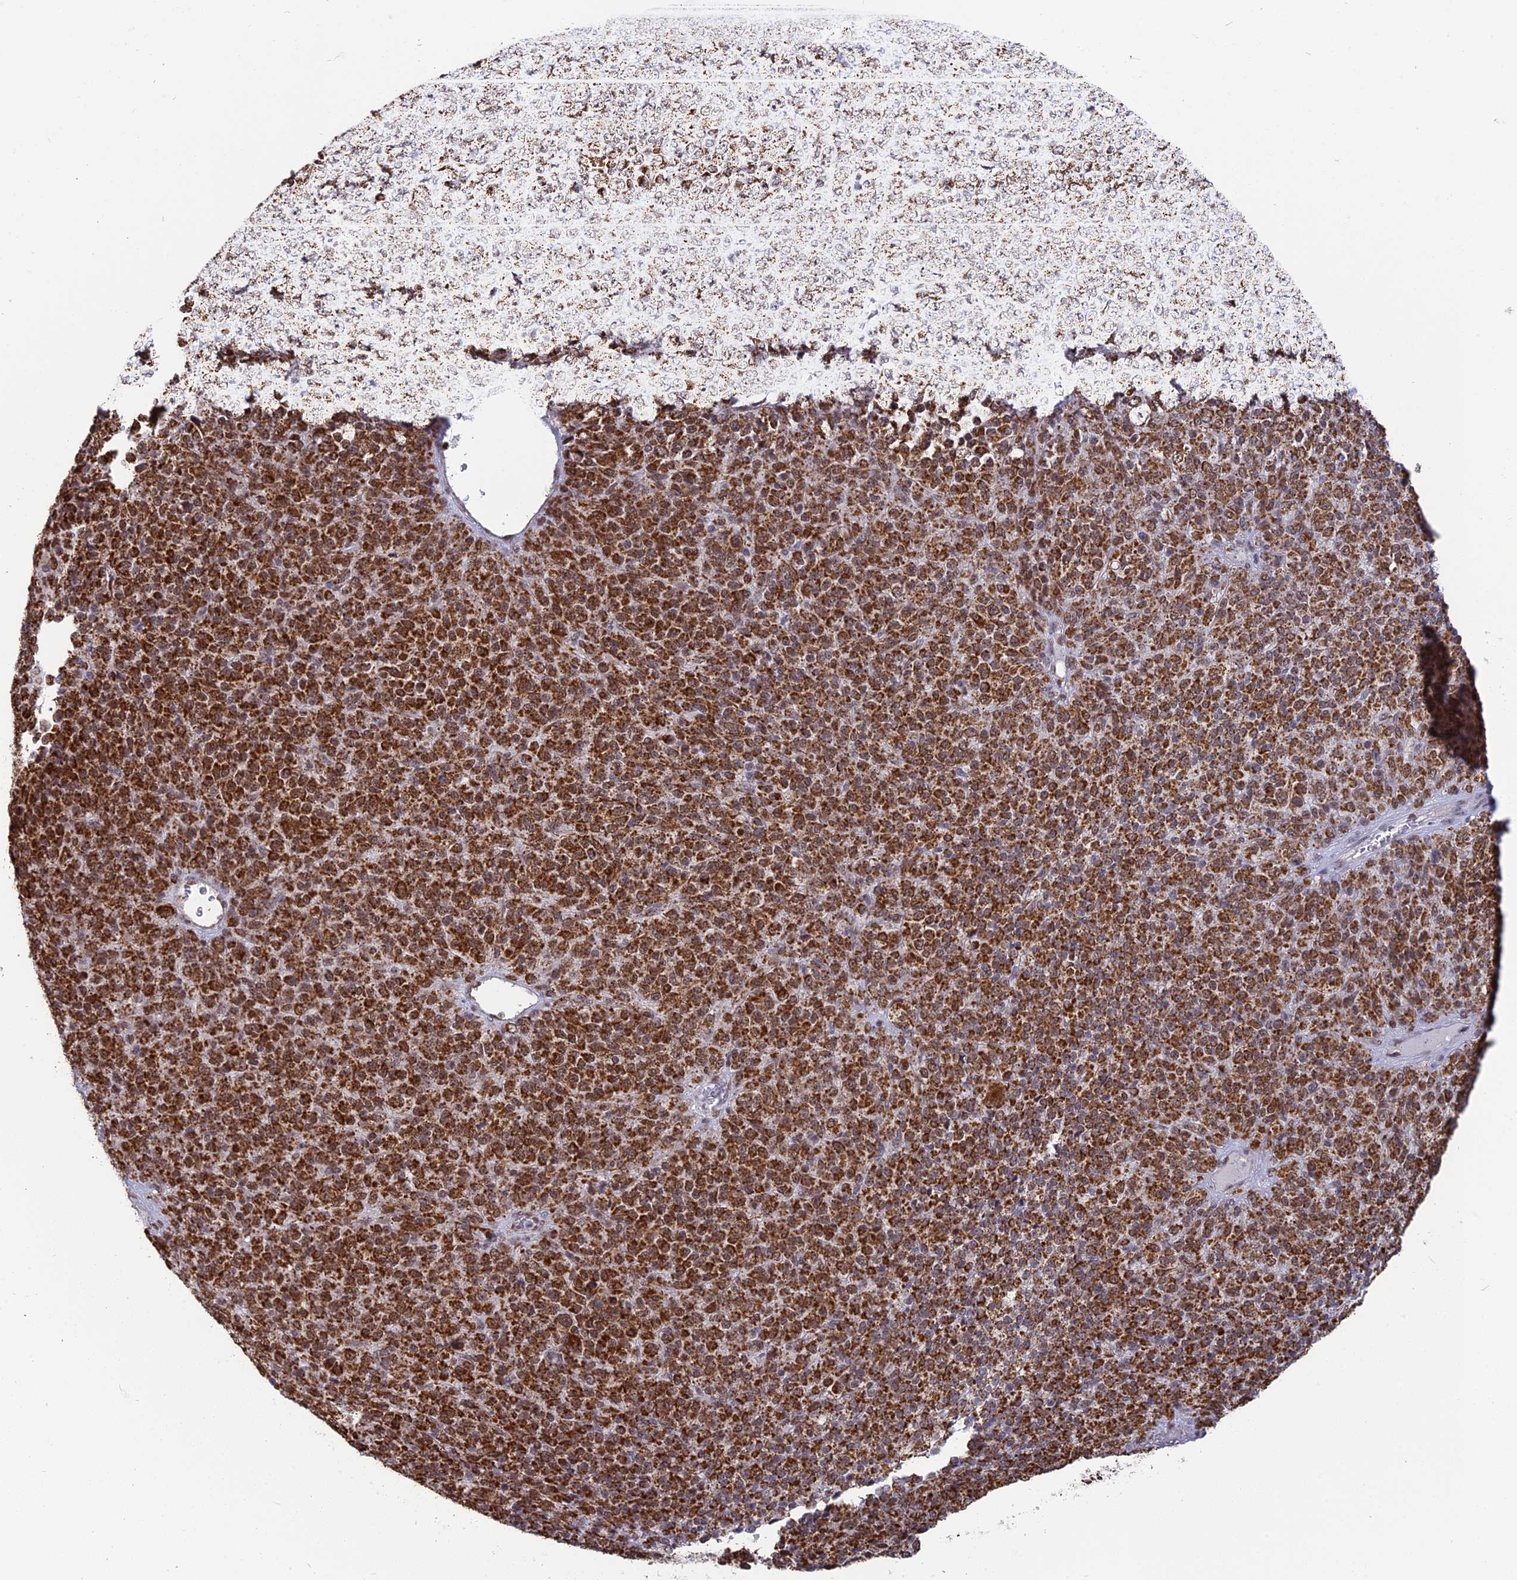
{"staining": {"intensity": "strong", "quantity": ">75%", "location": "cytoplasmic/membranous"}, "tissue": "melanoma", "cell_type": "Tumor cells", "image_type": "cancer", "snomed": [{"axis": "morphology", "description": "Malignant melanoma, Metastatic site"}, {"axis": "topography", "description": "Brain"}], "caption": "Melanoma tissue shows strong cytoplasmic/membranous staining in about >75% of tumor cells, visualized by immunohistochemistry. (brown staining indicates protein expression, while blue staining denotes nuclei).", "gene": "ARHGAP40", "patient": {"sex": "female", "age": 56}}